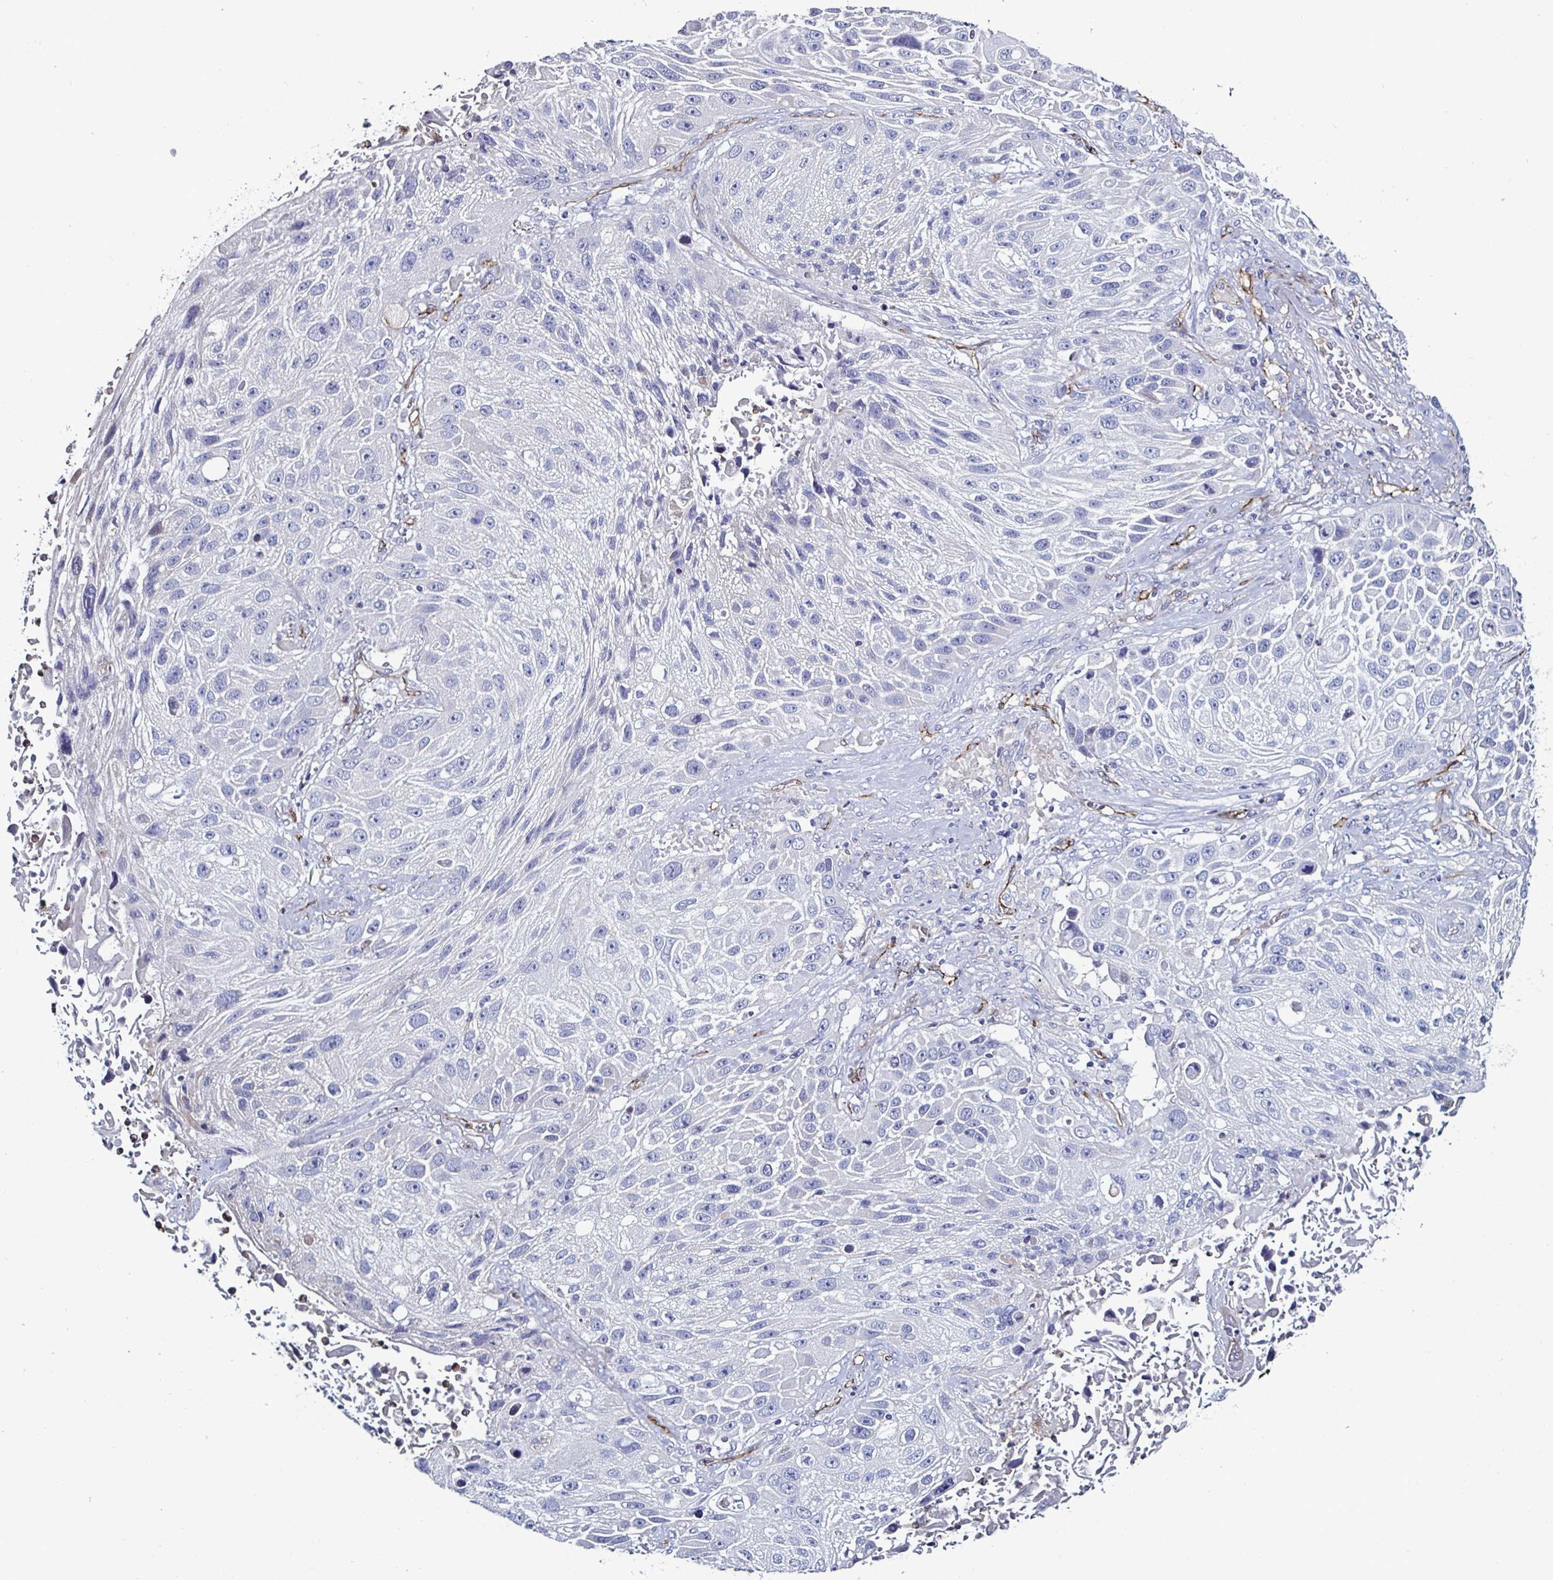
{"staining": {"intensity": "negative", "quantity": "none", "location": "none"}, "tissue": "lung cancer", "cell_type": "Tumor cells", "image_type": "cancer", "snomed": [{"axis": "morphology", "description": "Normal morphology"}, {"axis": "morphology", "description": "Squamous cell carcinoma, NOS"}, {"axis": "topography", "description": "Lymph node"}, {"axis": "topography", "description": "Lung"}], "caption": "A photomicrograph of human squamous cell carcinoma (lung) is negative for staining in tumor cells. (Stains: DAB immunohistochemistry with hematoxylin counter stain, Microscopy: brightfield microscopy at high magnification).", "gene": "ACSBG2", "patient": {"sex": "male", "age": 67}}